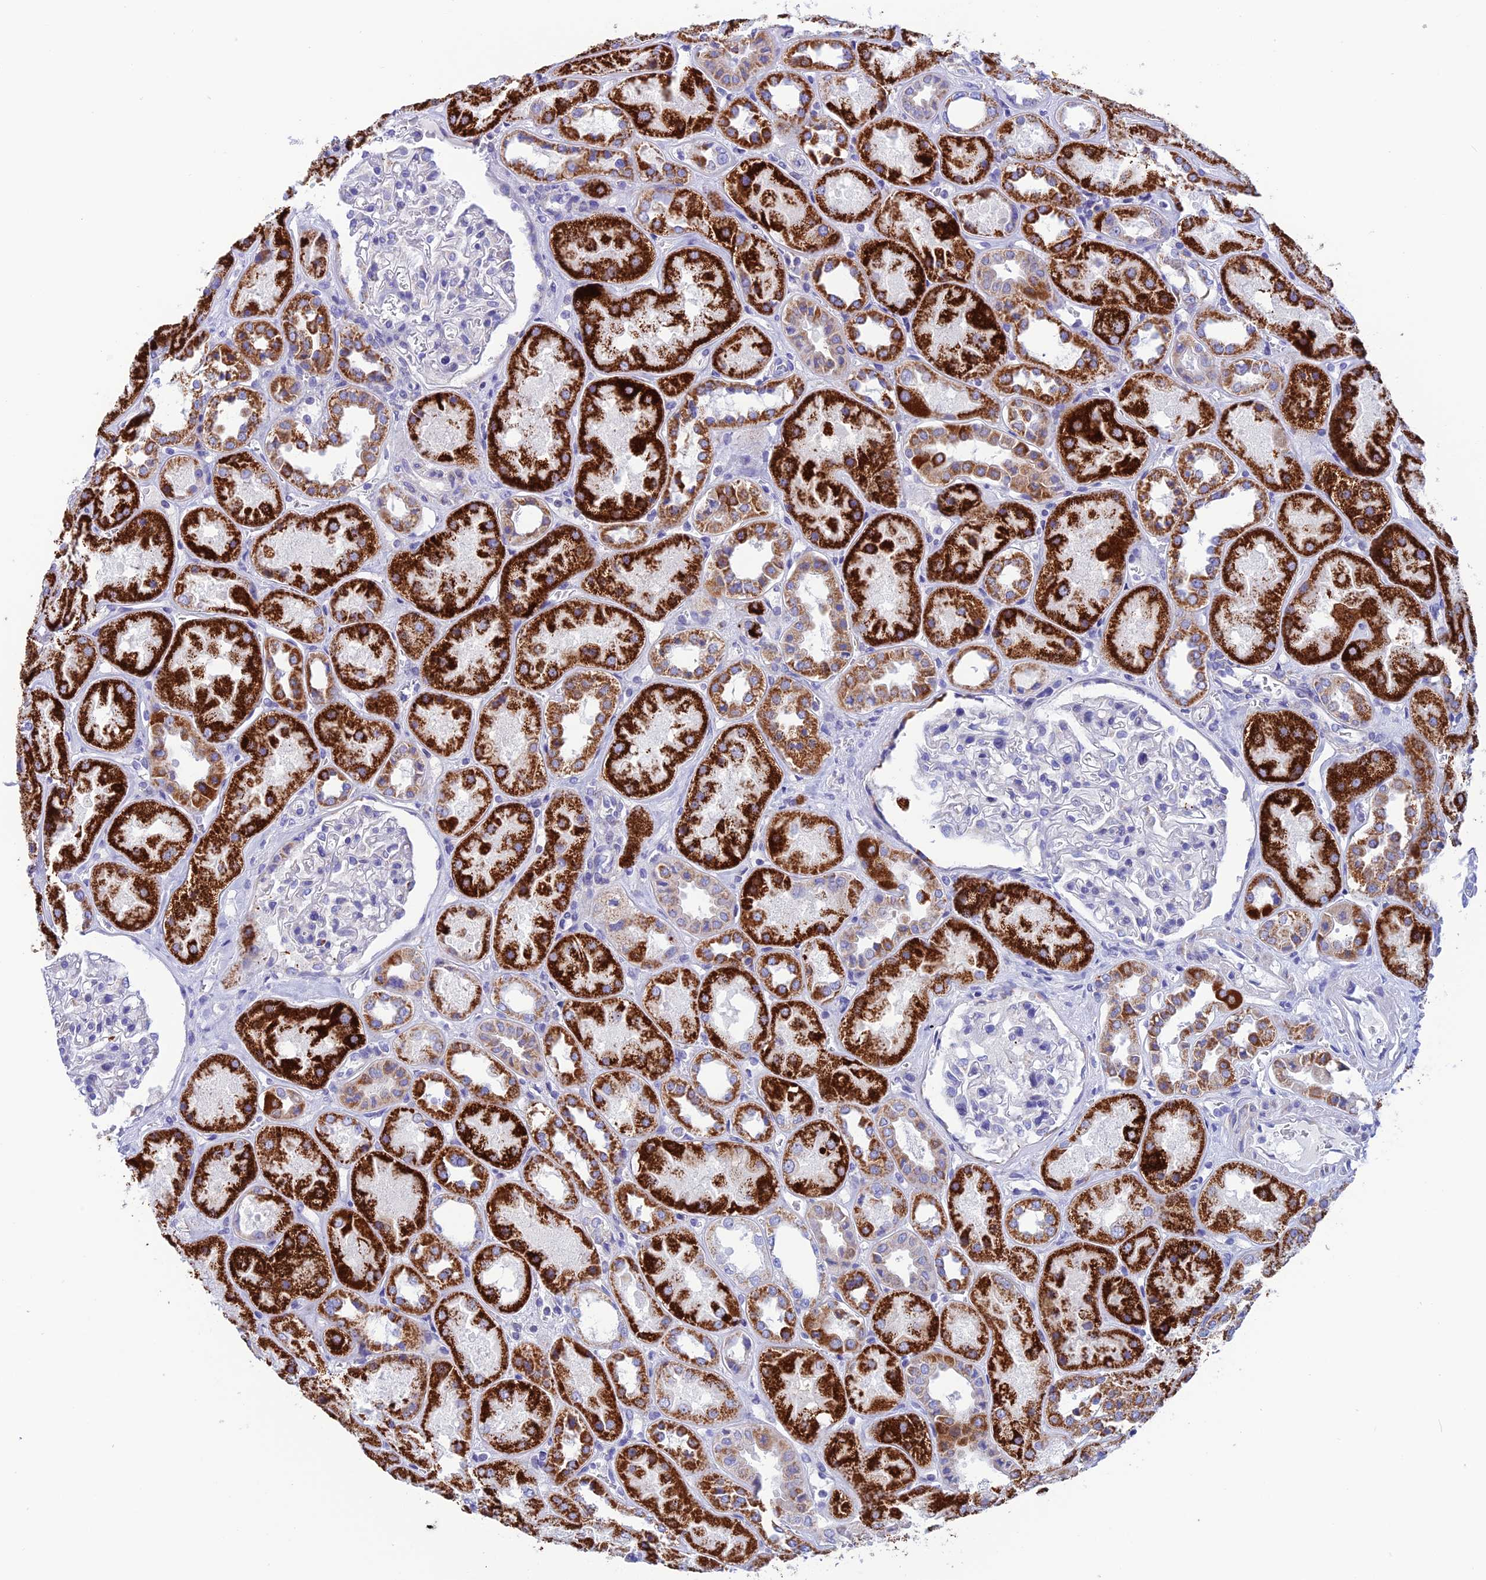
{"staining": {"intensity": "negative", "quantity": "none", "location": "none"}, "tissue": "kidney", "cell_type": "Cells in glomeruli", "image_type": "normal", "snomed": [{"axis": "morphology", "description": "Normal tissue, NOS"}, {"axis": "topography", "description": "Kidney"}], "caption": "Histopathology image shows no protein expression in cells in glomeruli of unremarkable kidney. Nuclei are stained in blue.", "gene": "NXPE4", "patient": {"sex": "male", "age": 70}}